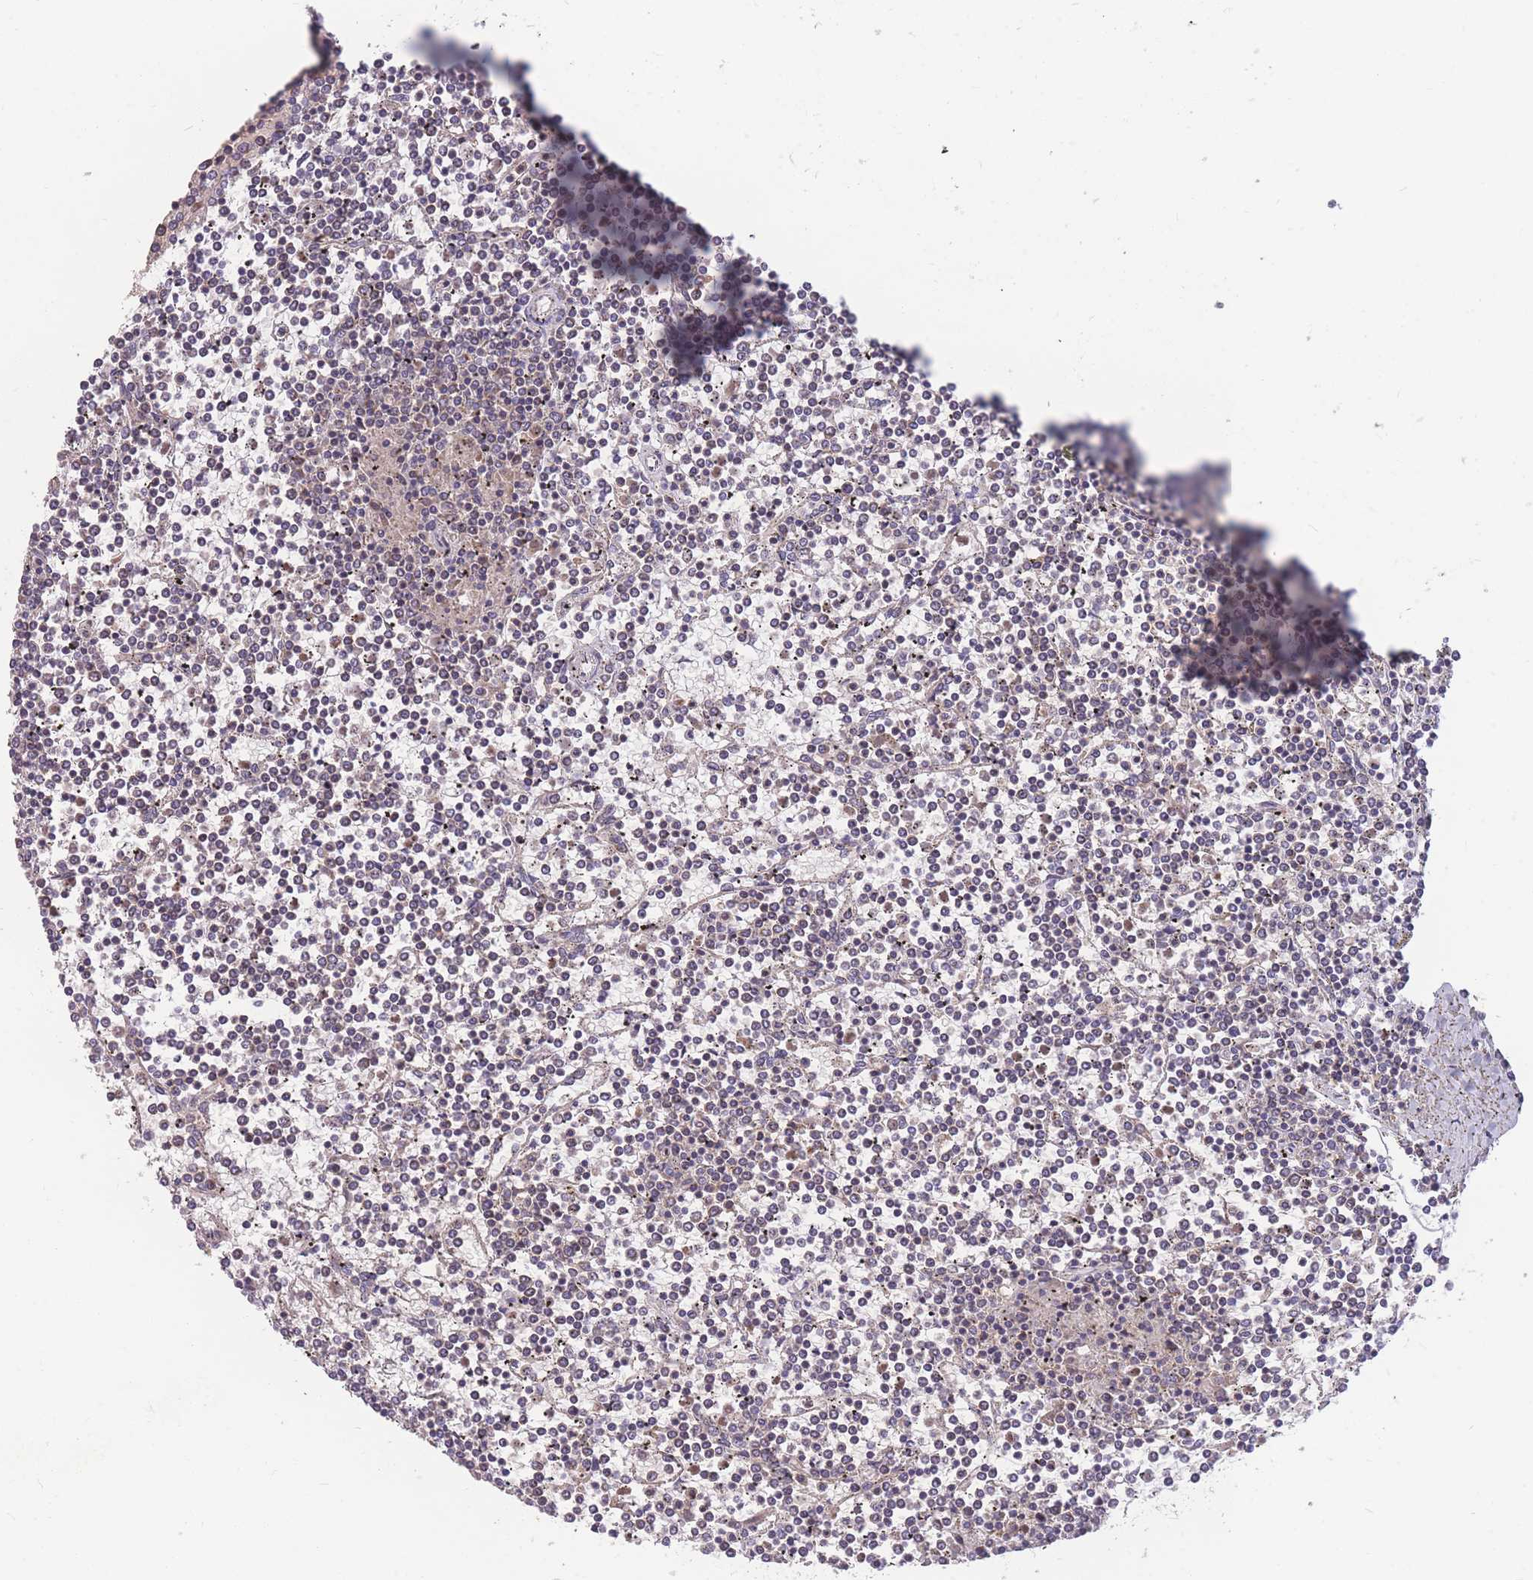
{"staining": {"intensity": "negative", "quantity": "none", "location": "none"}, "tissue": "lymphoma", "cell_type": "Tumor cells", "image_type": "cancer", "snomed": [{"axis": "morphology", "description": "Malignant lymphoma, non-Hodgkin's type, Low grade"}, {"axis": "topography", "description": "Spleen"}], "caption": "Human low-grade malignant lymphoma, non-Hodgkin's type stained for a protein using immunohistochemistry (IHC) shows no positivity in tumor cells.", "gene": "MRPS9", "patient": {"sex": "female", "age": 19}}